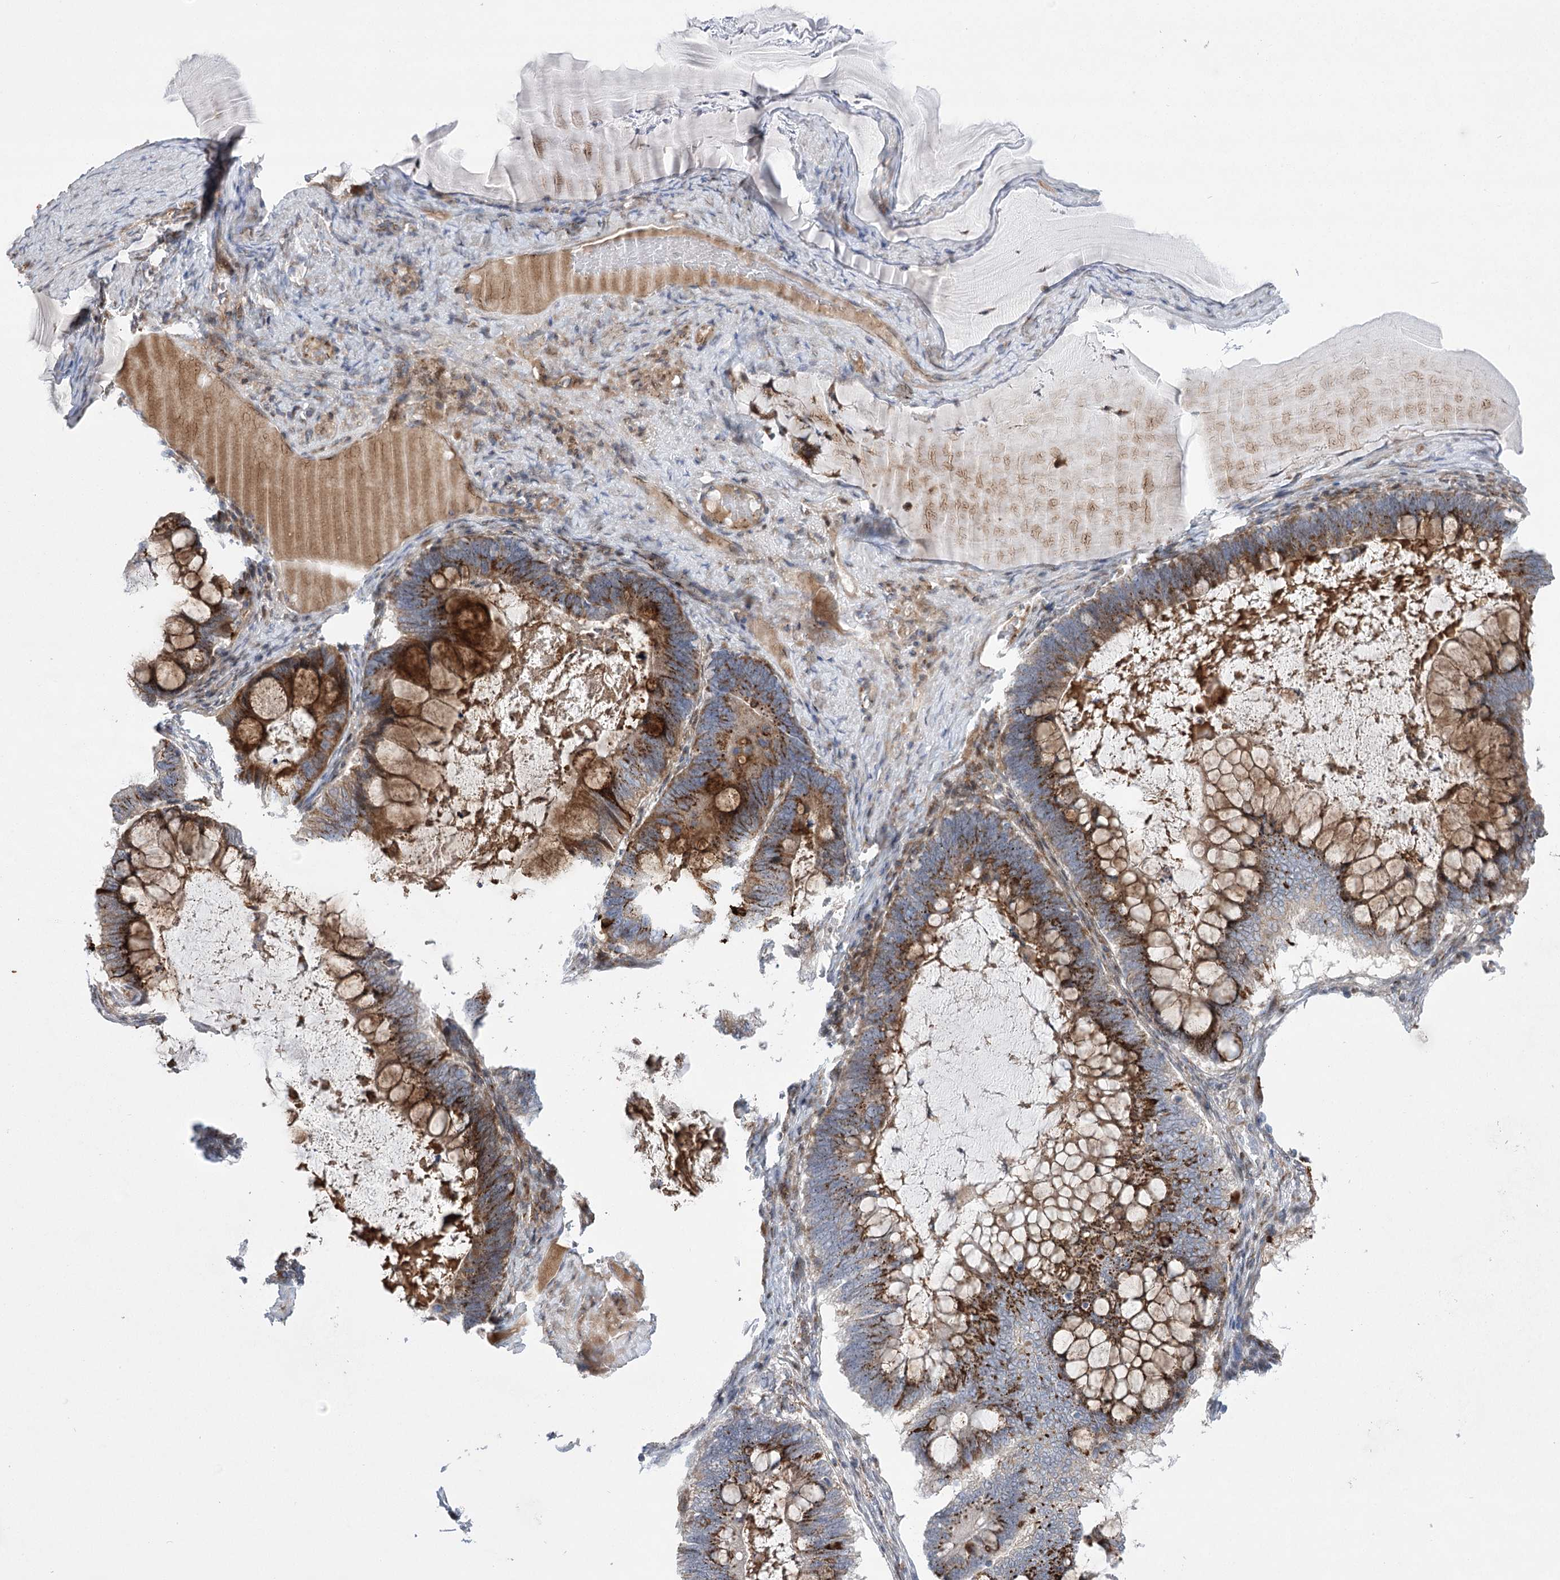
{"staining": {"intensity": "moderate", "quantity": ">75%", "location": "cytoplasmic/membranous"}, "tissue": "ovarian cancer", "cell_type": "Tumor cells", "image_type": "cancer", "snomed": [{"axis": "morphology", "description": "Cystadenocarcinoma, mucinous, NOS"}, {"axis": "topography", "description": "Ovary"}], "caption": "IHC histopathology image of neoplastic tissue: human ovarian cancer (mucinous cystadenocarcinoma) stained using immunohistochemistry (IHC) displays medium levels of moderate protein expression localized specifically in the cytoplasmic/membranous of tumor cells, appearing as a cytoplasmic/membranous brown color.", "gene": "NME7", "patient": {"sex": "female", "age": 61}}